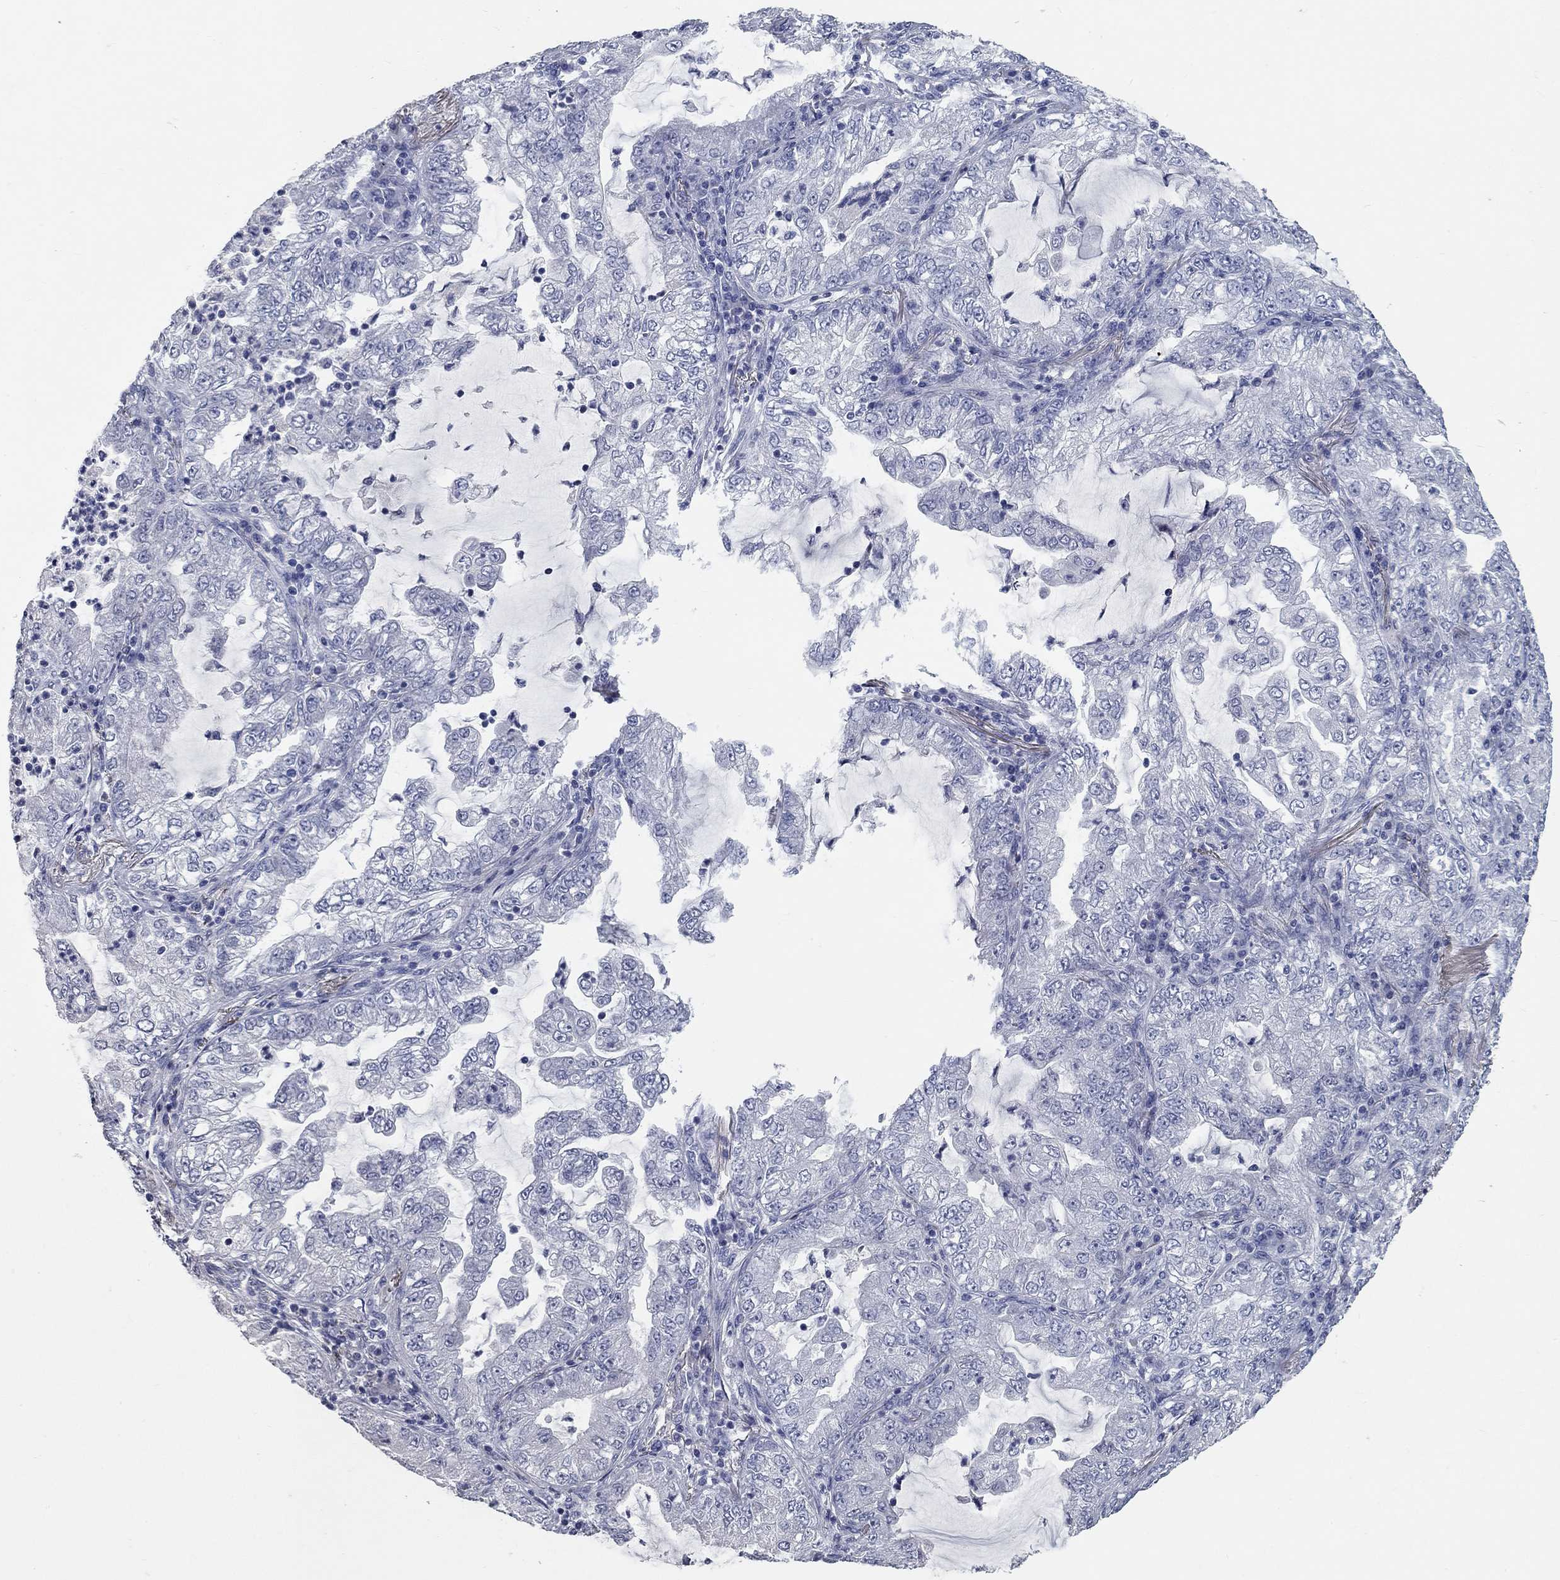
{"staining": {"intensity": "negative", "quantity": "none", "location": "none"}, "tissue": "lung cancer", "cell_type": "Tumor cells", "image_type": "cancer", "snomed": [{"axis": "morphology", "description": "Adenocarcinoma, NOS"}, {"axis": "topography", "description": "Lung"}], "caption": "IHC of lung cancer (adenocarcinoma) demonstrates no staining in tumor cells. Nuclei are stained in blue.", "gene": "SYT12", "patient": {"sex": "female", "age": 73}}